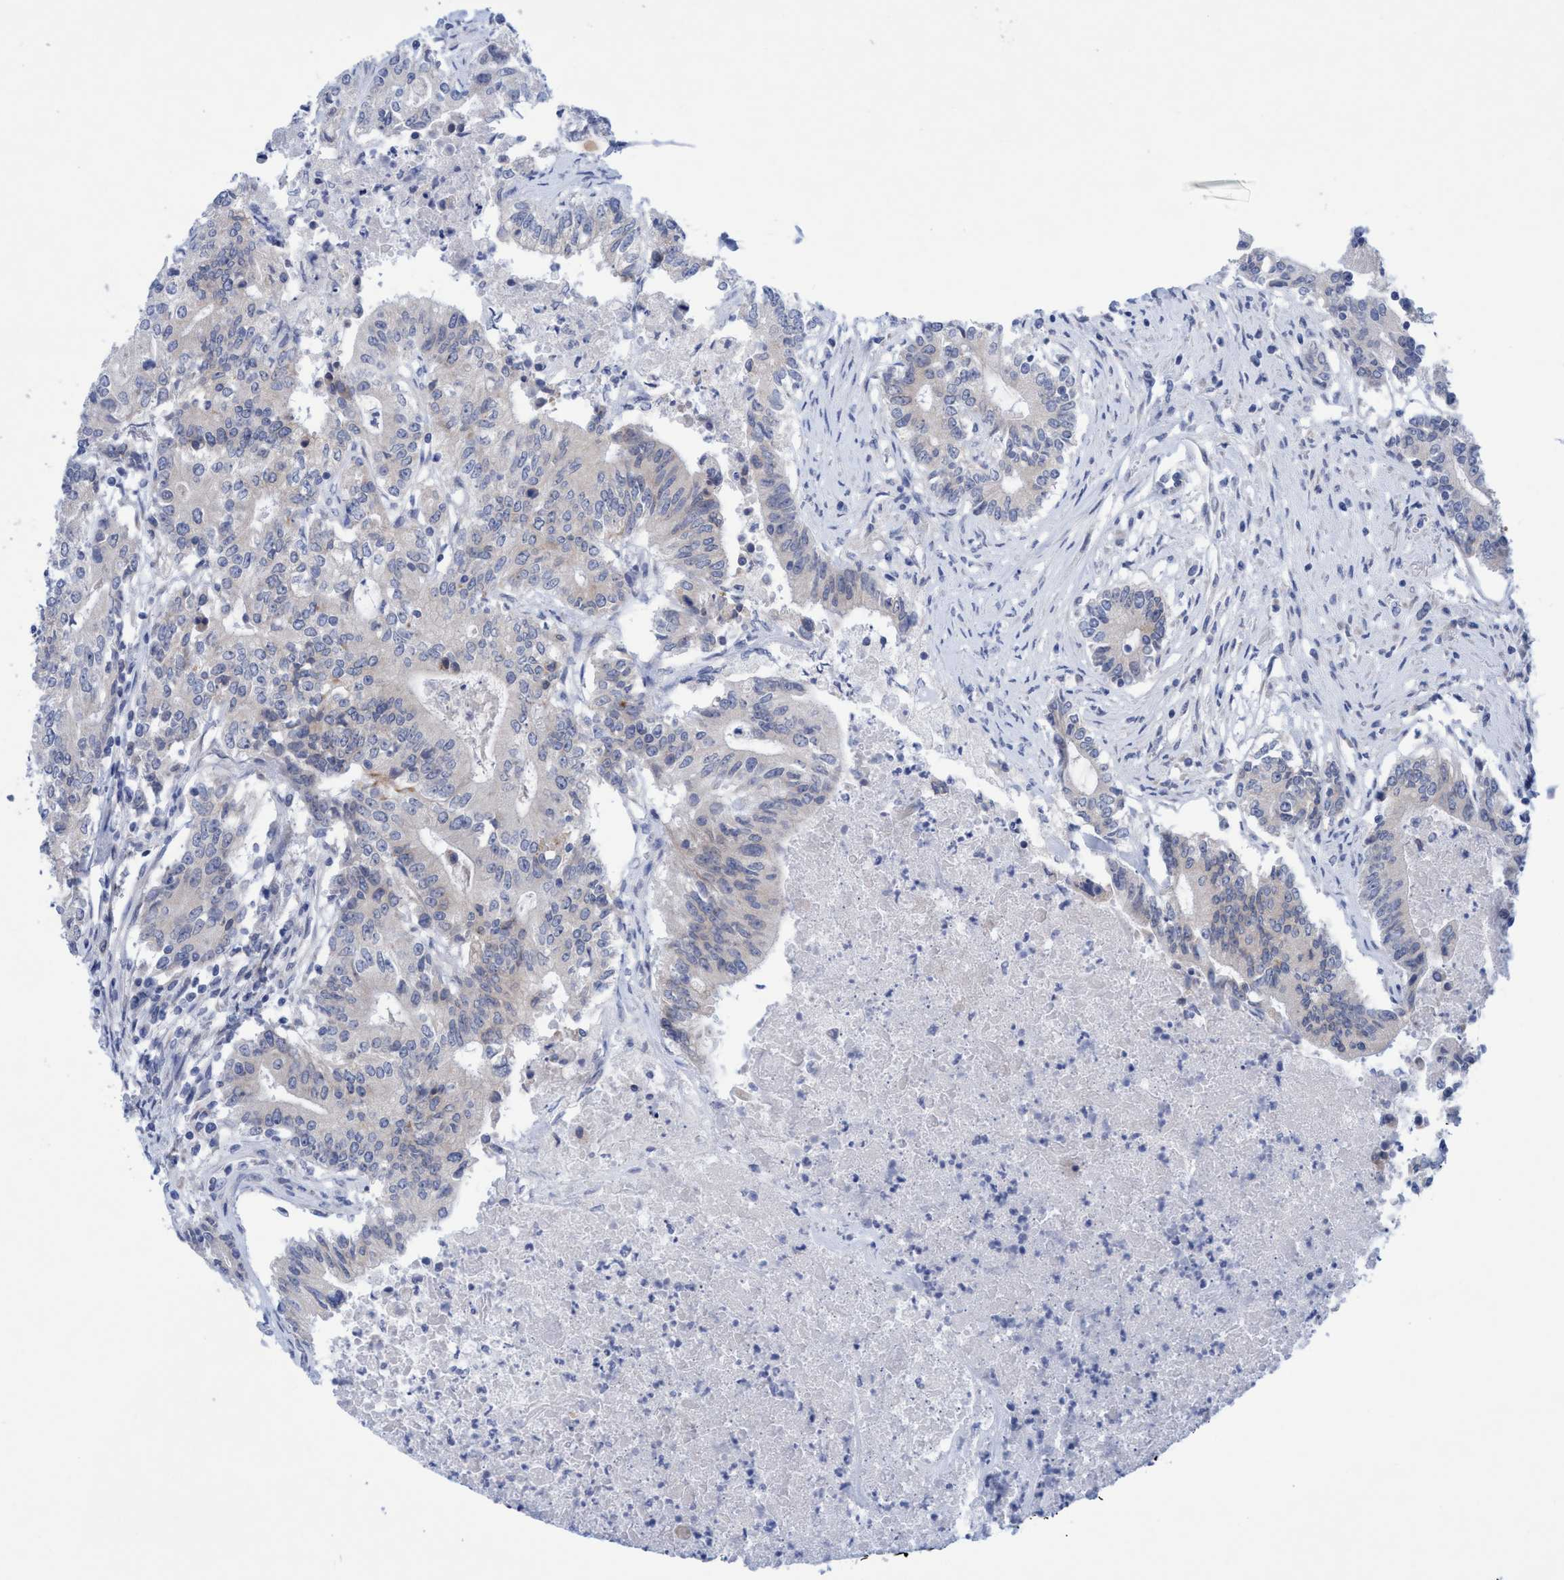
{"staining": {"intensity": "negative", "quantity": "none", "location": "none"}, "tissue": "colorectal cancer", "cell_type": "Tumor cells", "image_type": "cancer", "snomed": [{"axis": "morphology", "description": "Adenocarcinoma, NOS"}, {"axis": "topography", "description": "Colon"}], "caption": "The IHC histopathology image has no significant positivity in tumor cells of colorectal cancer tissue.", "gene": "RSAD1", "patient": {"sex": "female", "age": 77}}